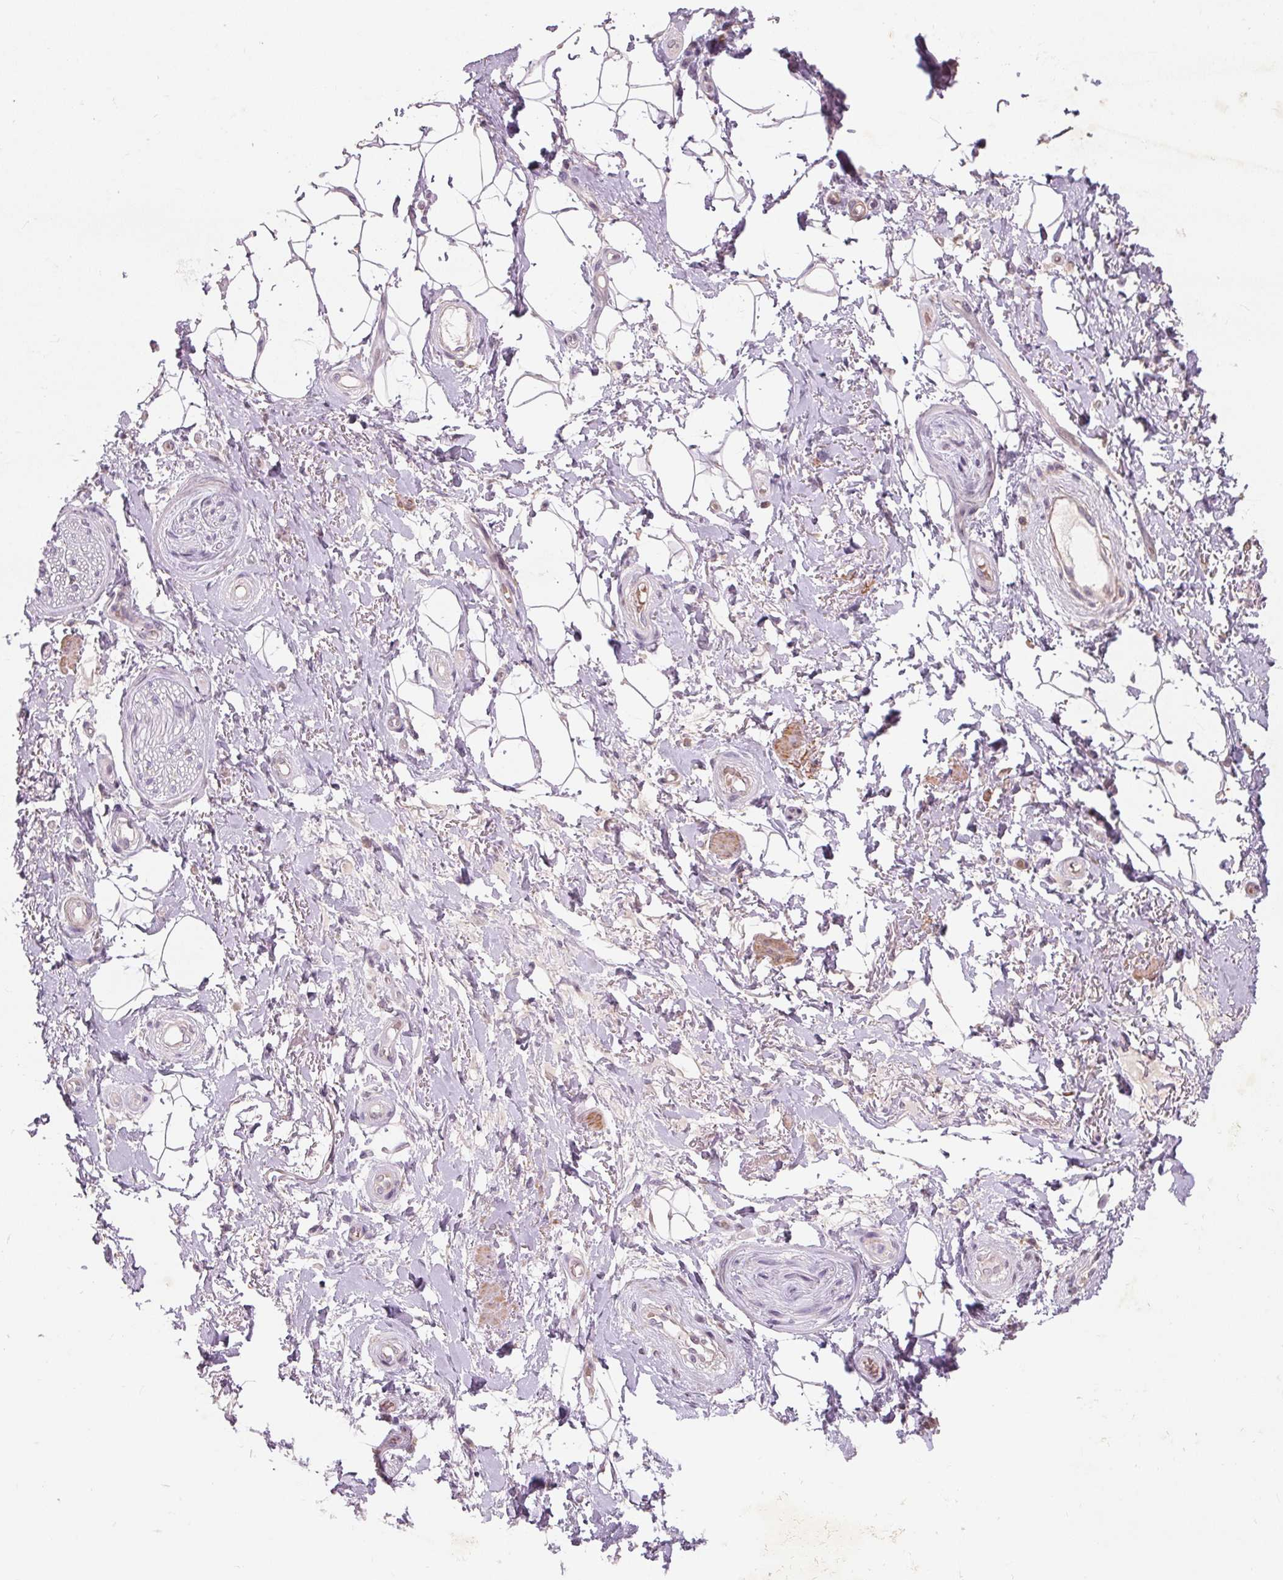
{"staining": {"intensity": "negative", "quantity": "none", "location": "none"}, "tissue": "adipose tissue", "cell_type": "Adipocytes", "image_type": "normal", "snomed": [{"axis": "morphology", "description": "Normal tissue, NOS"}, {"axis": "topography", "description": "Anal"}, {"axis": "topography", "description": "Peripheral nerve tissue"}], "caption": "This is a photomicrograph of immunohistochemistry staining of normal adipose tissue, which shows no expression in adipocytes.", "gene": "KCNK15", "patient": {"sex": "male", "age": 53}}